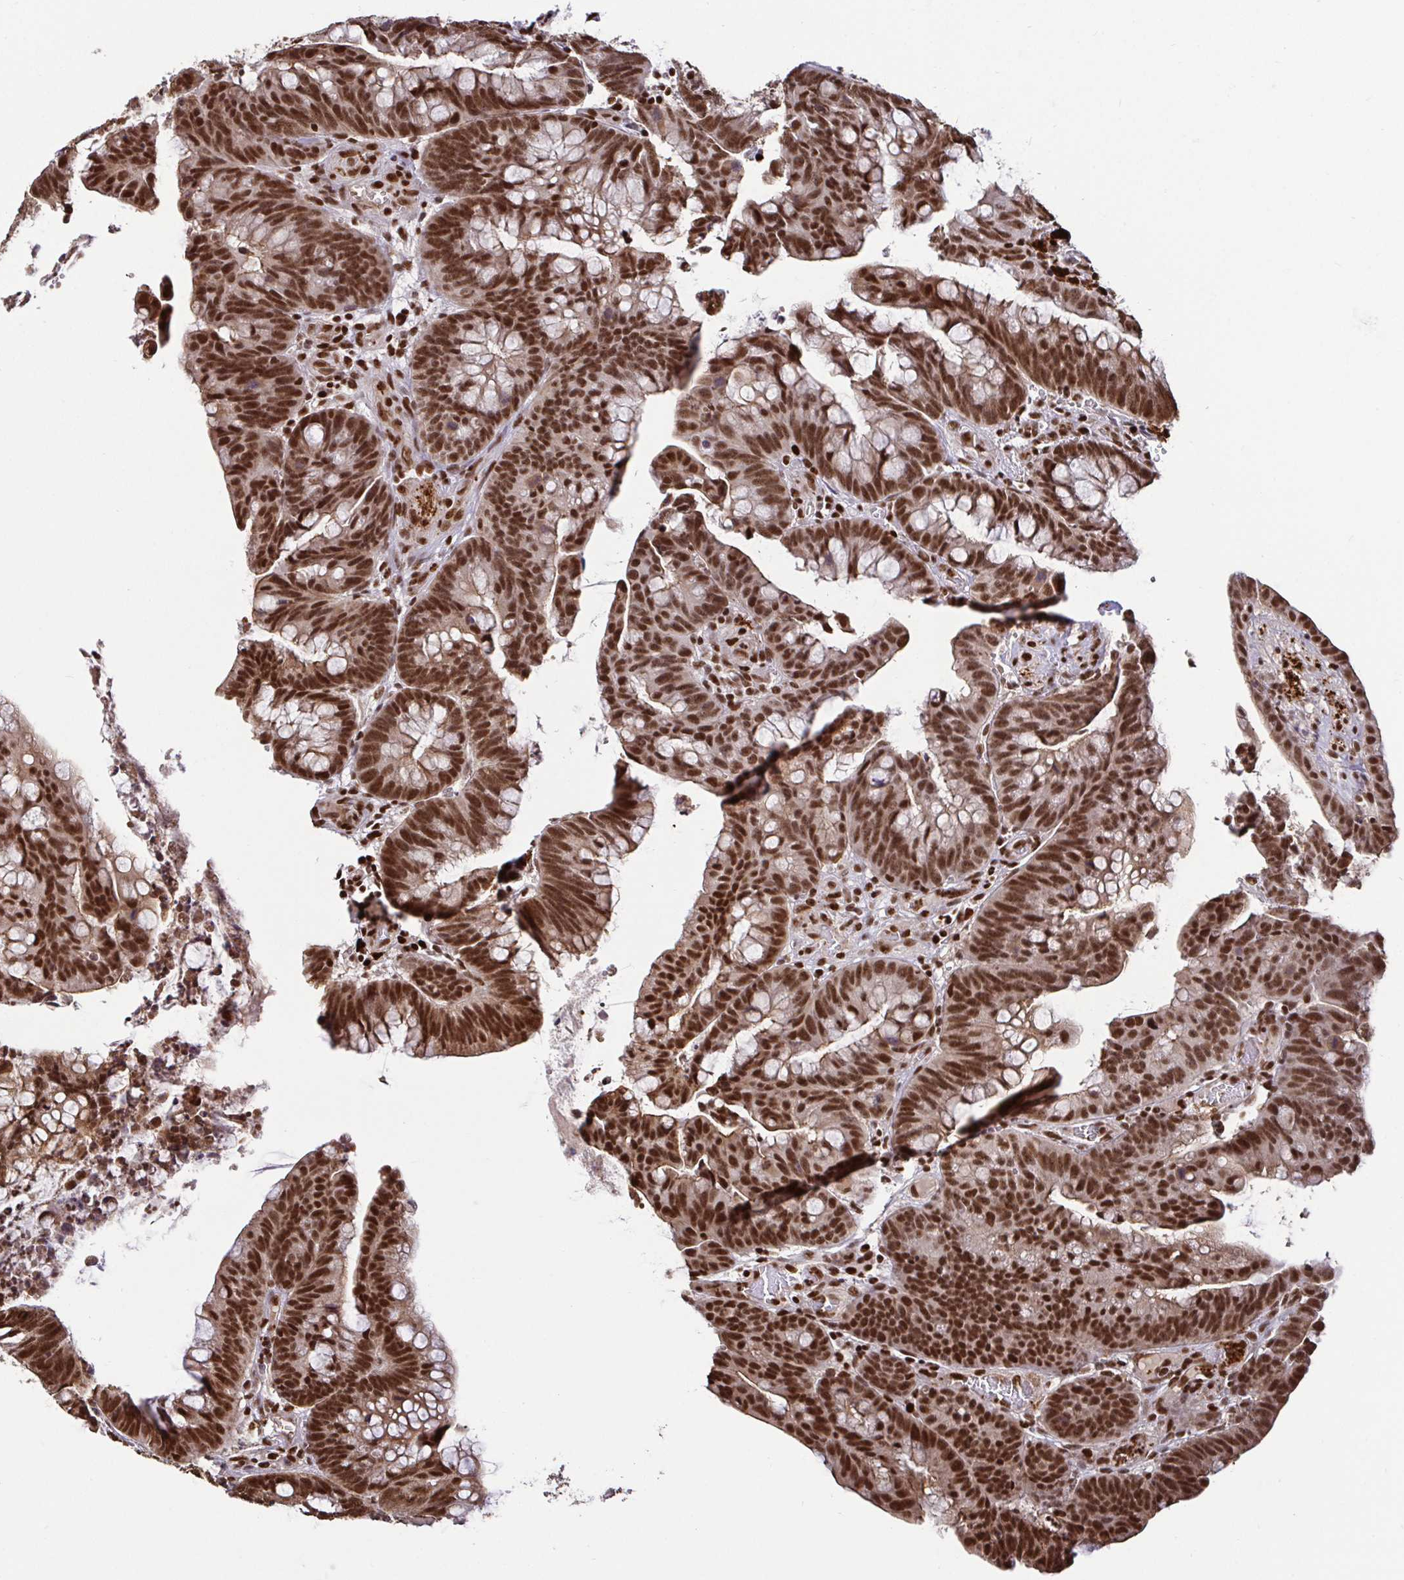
{"staining": {"intensity": "strong", "quantity": ">75%", "location": "nuclear"}, "tissue": "colorectal cancer", "cell_type": "Tumor cells", "image_type": "cancer", "snomed": [{"axis": "morphology", "description": "Adenocarcinoma, NOS"}, {"axis": "topography", "description": "Colon"}], "caption": "The histopathology image demonstrates staining of colorectal cancer, revealing strong nuclear protein expression (brown color) within tumor cells.", "gene": "SP3", "patient": {"sex": "male", "age": 62}}